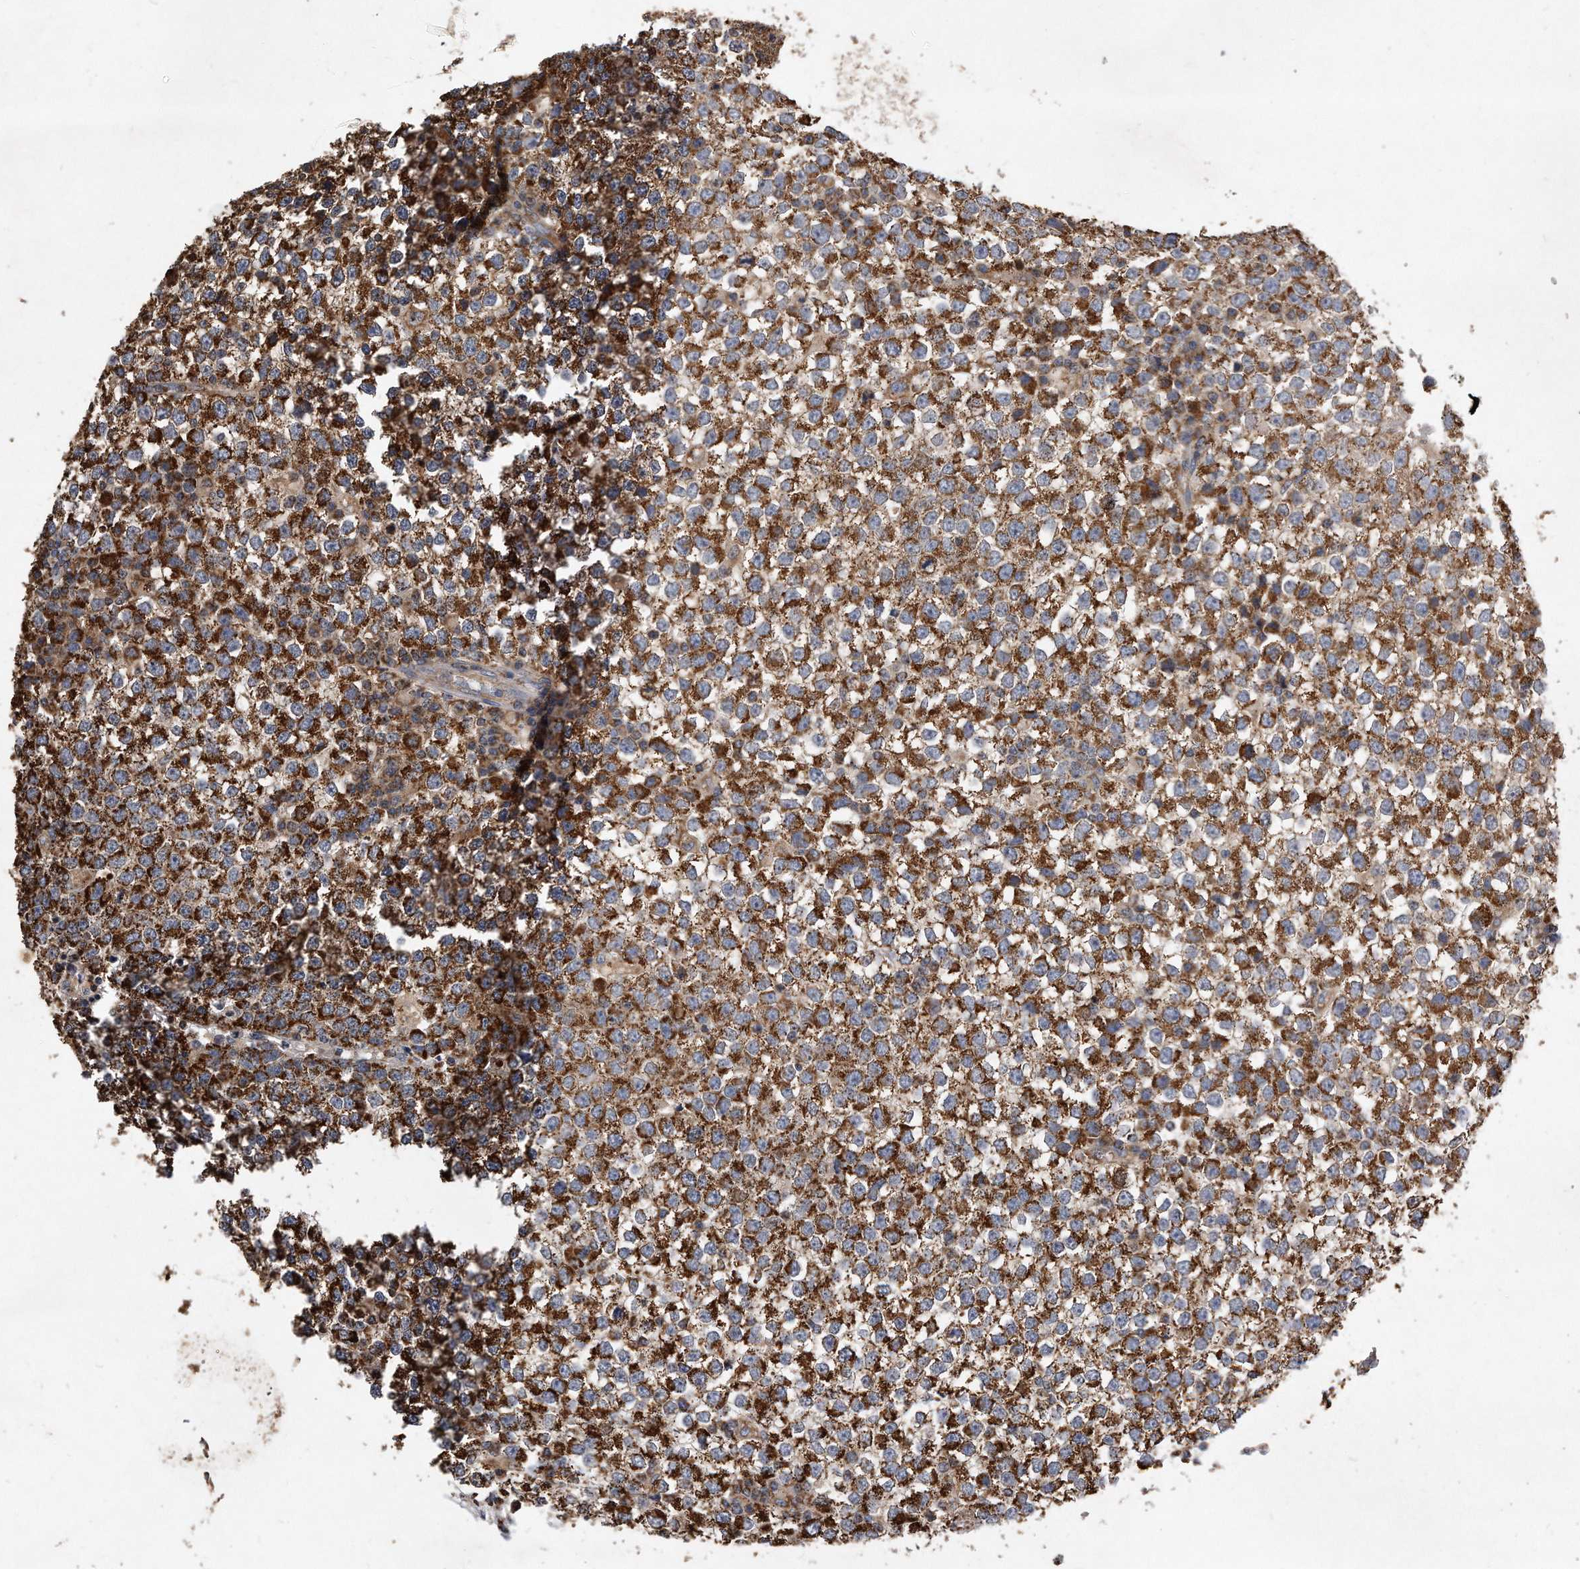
{"staining": {"intensity": "strong", "quantity": ">75%", "location": "cytoplasmic/membranous"}, "tissue": "testis cancer", "cell_type": "Tumor cells", "image_type": "cancer", "snomed": [{"axis": "morphology", "description": "Seminoma, NOS"}, {"axis": "topography", "description": "Testis"}], "caption": "An image showing strong cytoplasmic/membranous staining in approximately >75% of tumor cells in testis seminoma, as visualized by brown immunohistochemical staining.", "gene": "PPP5C", "patient": {"sex": "male", "age": 65}}